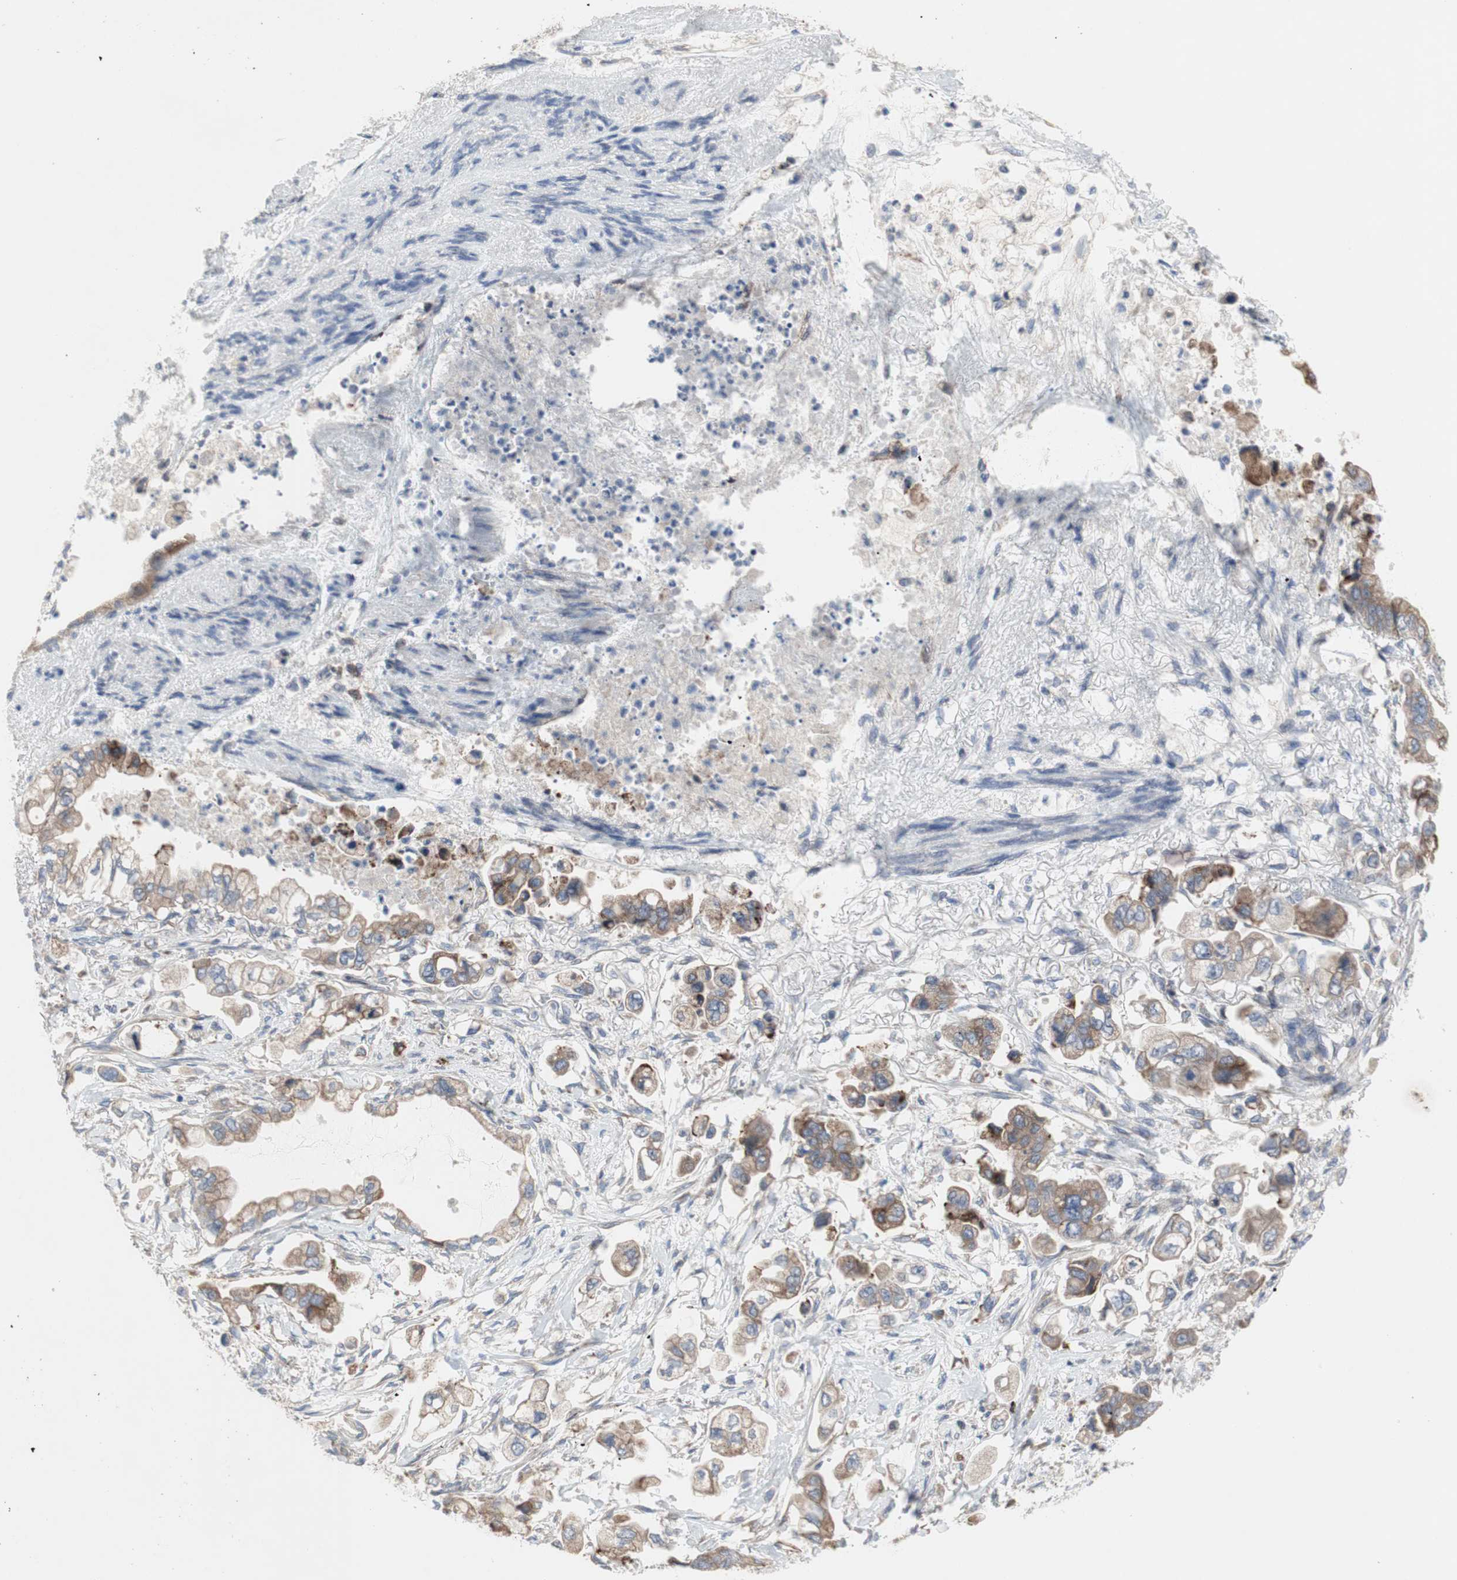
{"staining": {"intensity": "moderate", "quantity": ">75%", "location": "cytoplasmic/membranous"}, "tissue": "stomach cancer", "cell_type": "Tumor cells", "image_type": "cancer", "snomed": [{"axis": "morphology", "description": "Adenocarcinoma, NOS"}, {"axis": "topography", "description": "Stomach"}], "caption": "Tumor cells display medium levels of moderate cytoplasmic/membranous staining in approximately >75% of cells in human adenocarcinoma (stomach). The staining was performed using DAB to visualize the protein expression in brown, while the nuclei were stained in blue with hematoxylin (Magnification: 20x).", "gene": "TTC14", "patient": {"sex": "male", "age": 62}}